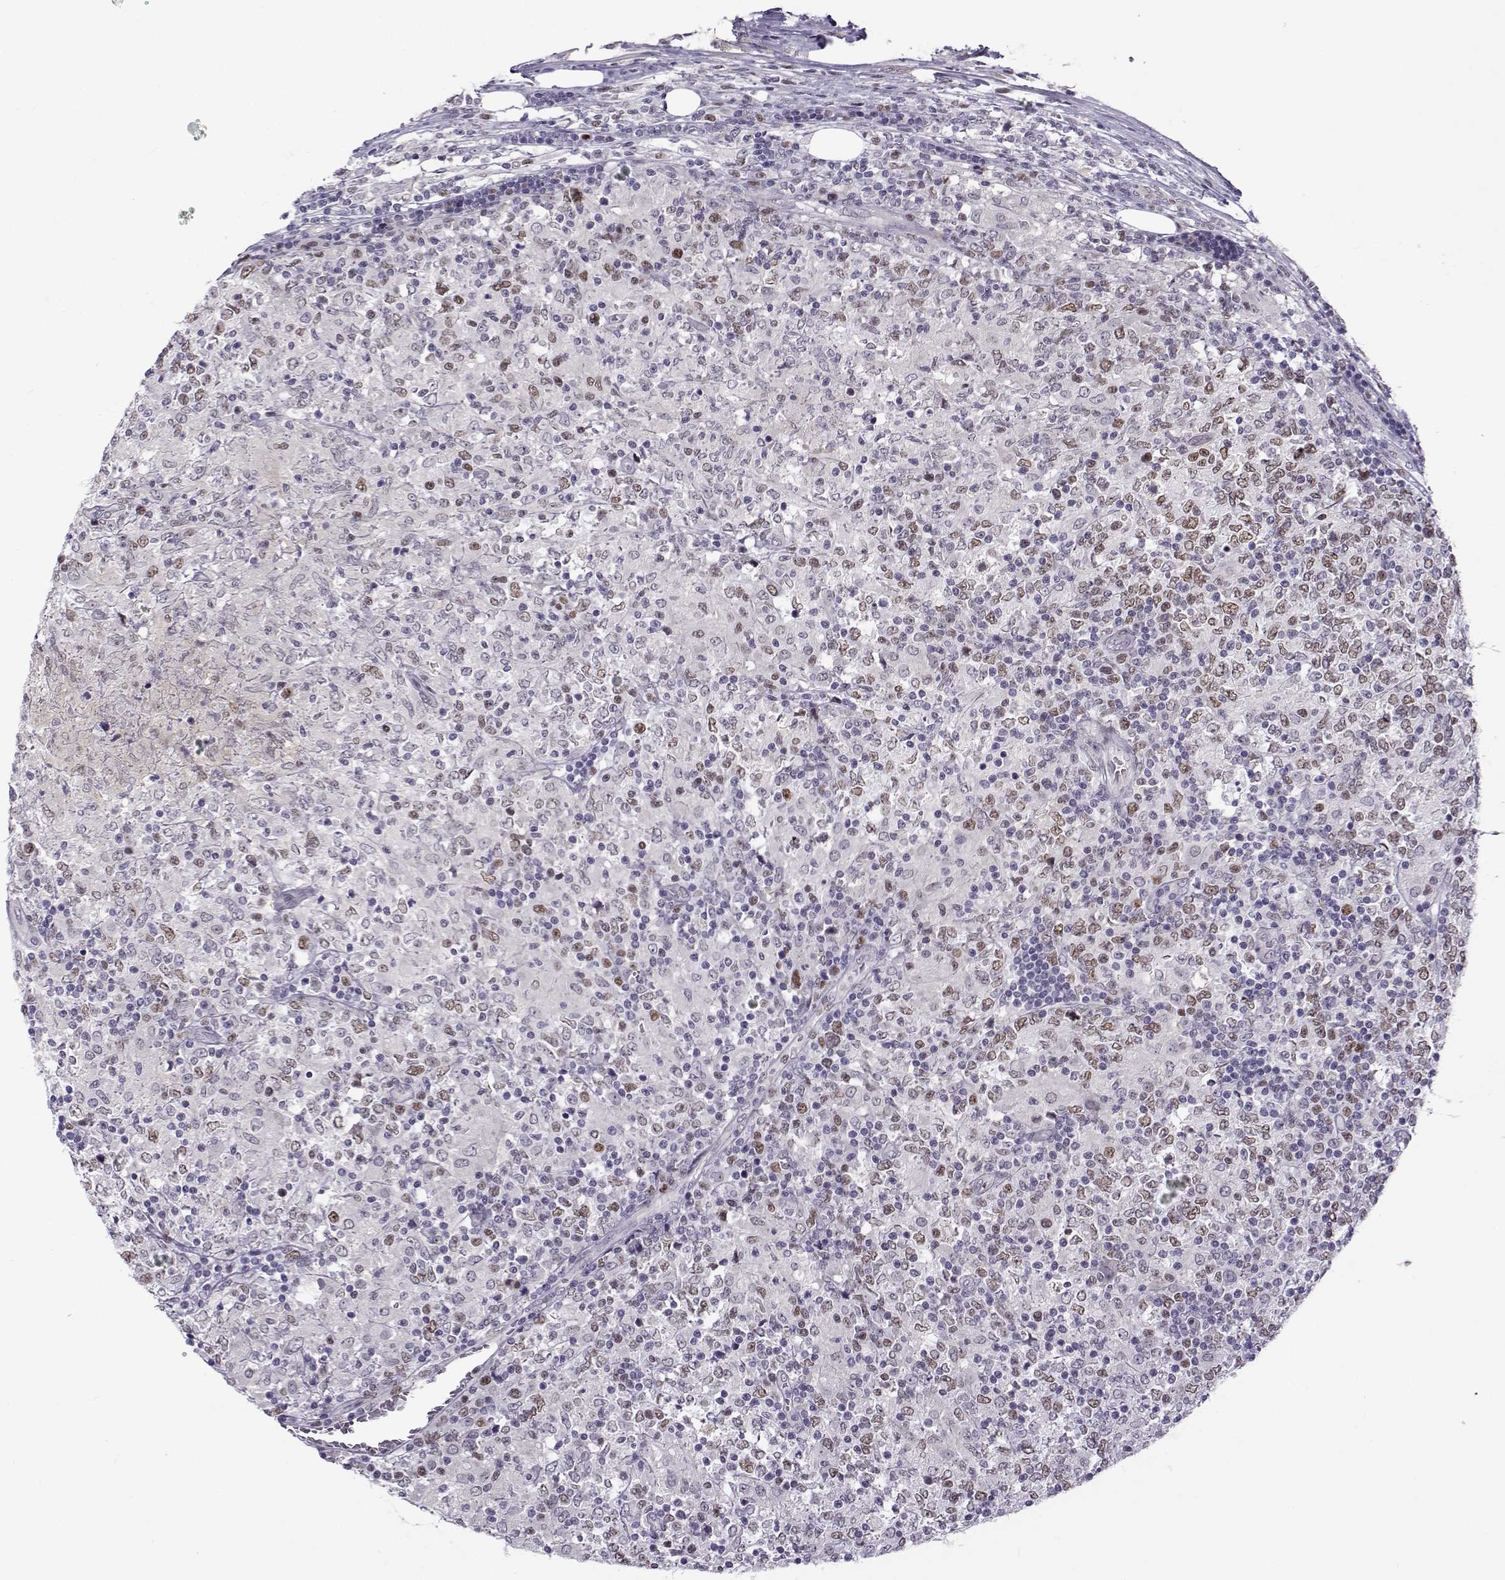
{"staining": {"intensity": "negative", "quantity": "none", "location": "none"}, "tissue": "lymphoma", "cell_type": "Tumor cells", "image_type": "cancer", "snomed": [{"axis": "morphology", "description": "Malignant lymphoma, non-Hodgkin's type, High grade"}, {"axis": "topography", "description": "Lymph node"}], "caption": "Immunohistochemical staining of human malignant lymphoma, non-Hodgkin's type (high-grade) demonstrates no significant positivity in tumor cells.", "gene": "BACH1", "patient": {"sex": "female", "age": 84}}